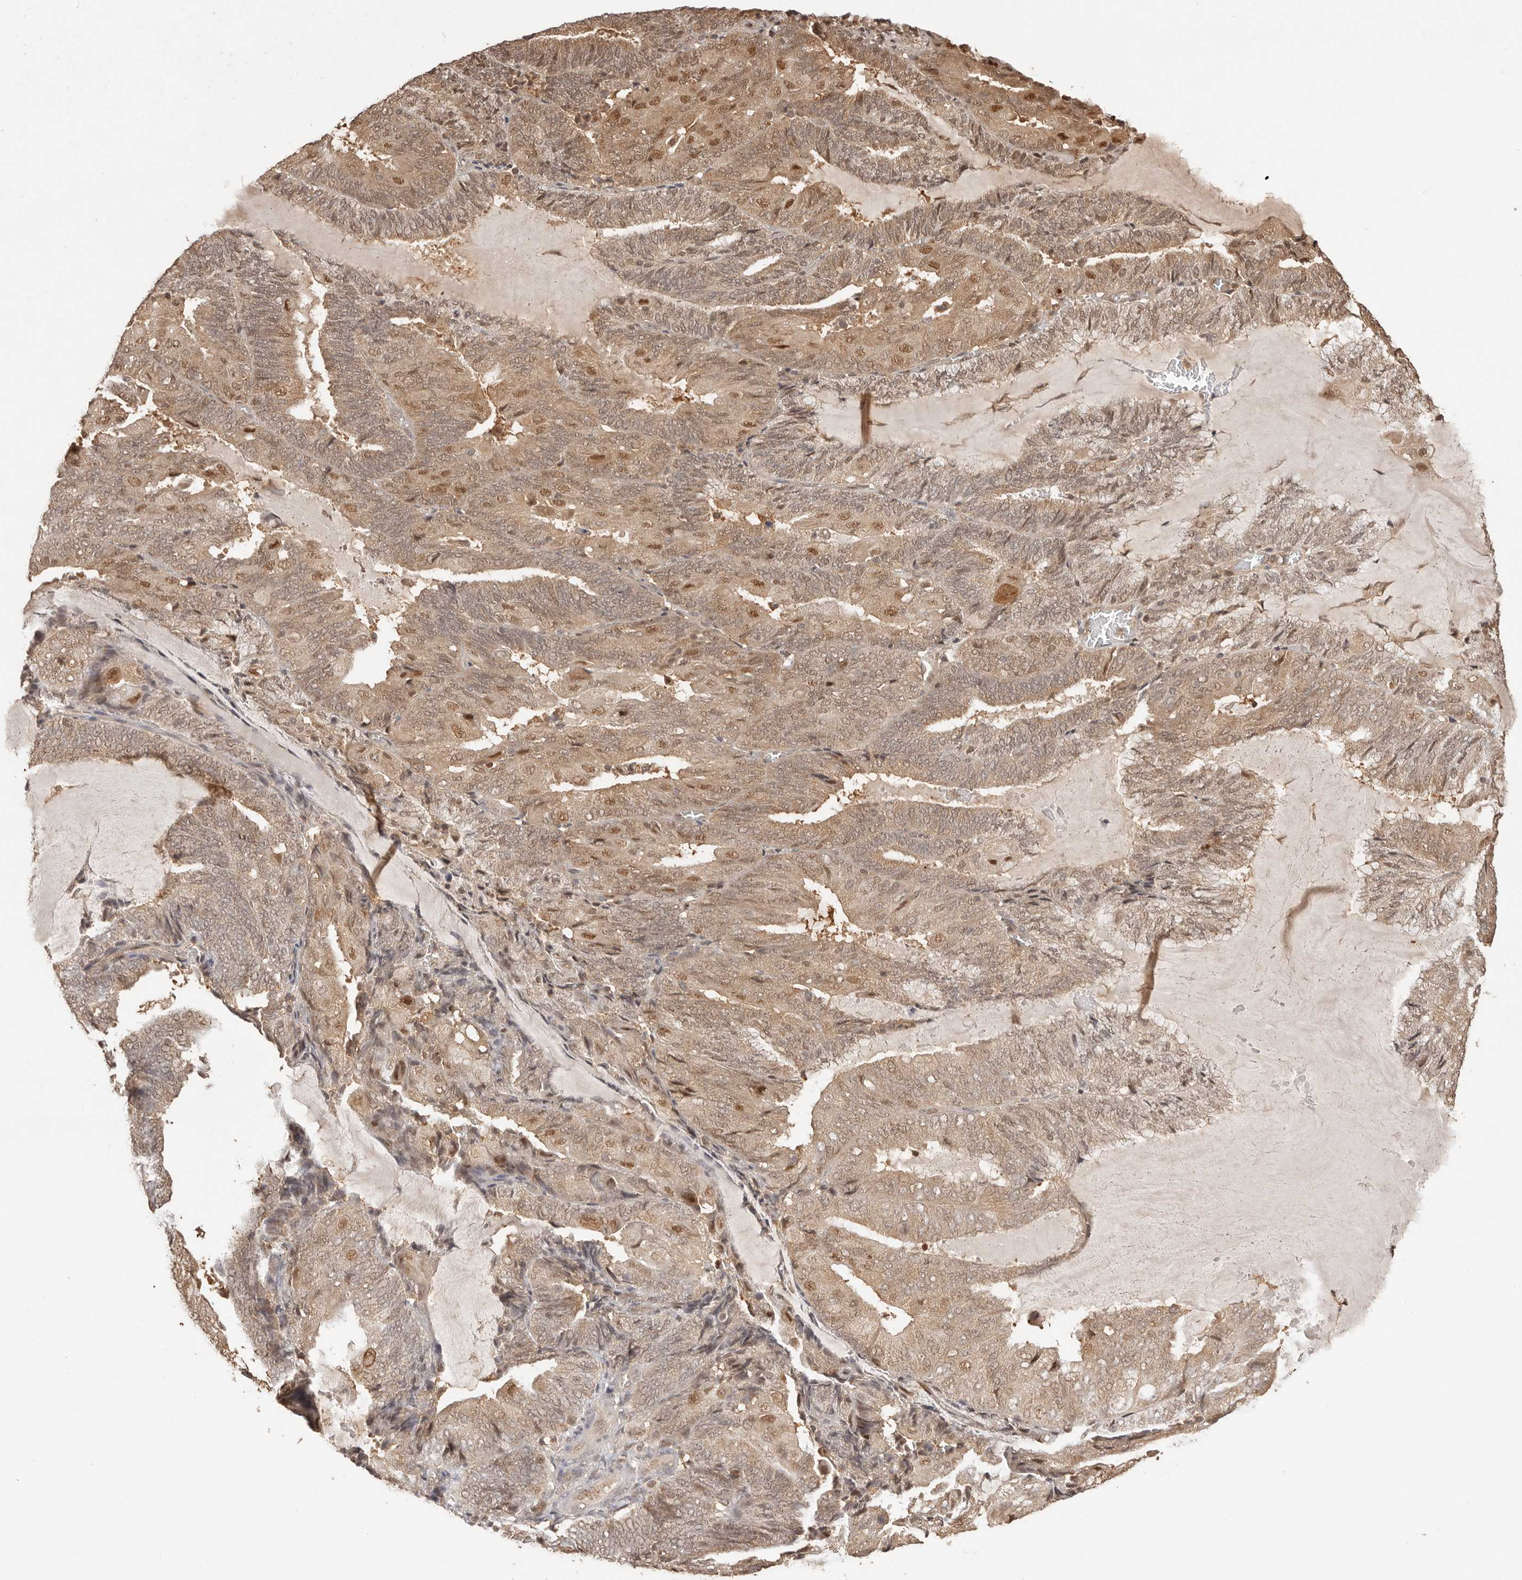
{"staining": {"intensity": "moderate", "quantity": ">75%", "location": "cytoplasmic/membranous,nuclear"}, "tissue": "endometrial cancer", "cell_type": "Tumor cells", "image_type": "cancer", "snomed": [{"axis": "morphology", "description": "Adenocarcinoma, NOS"}, {"axis": "topography", "description": "Endometrium"}], "caption": "Immunohistochemical staining of endometrial cancer (adenocarcinoma) displays medium levels of moderate cytoplasmic/membranous and nuclear protein staining in about >75% of tumor cells.", "gene": "PSMA5", "patient": {"sex": "female", "age": 81}}